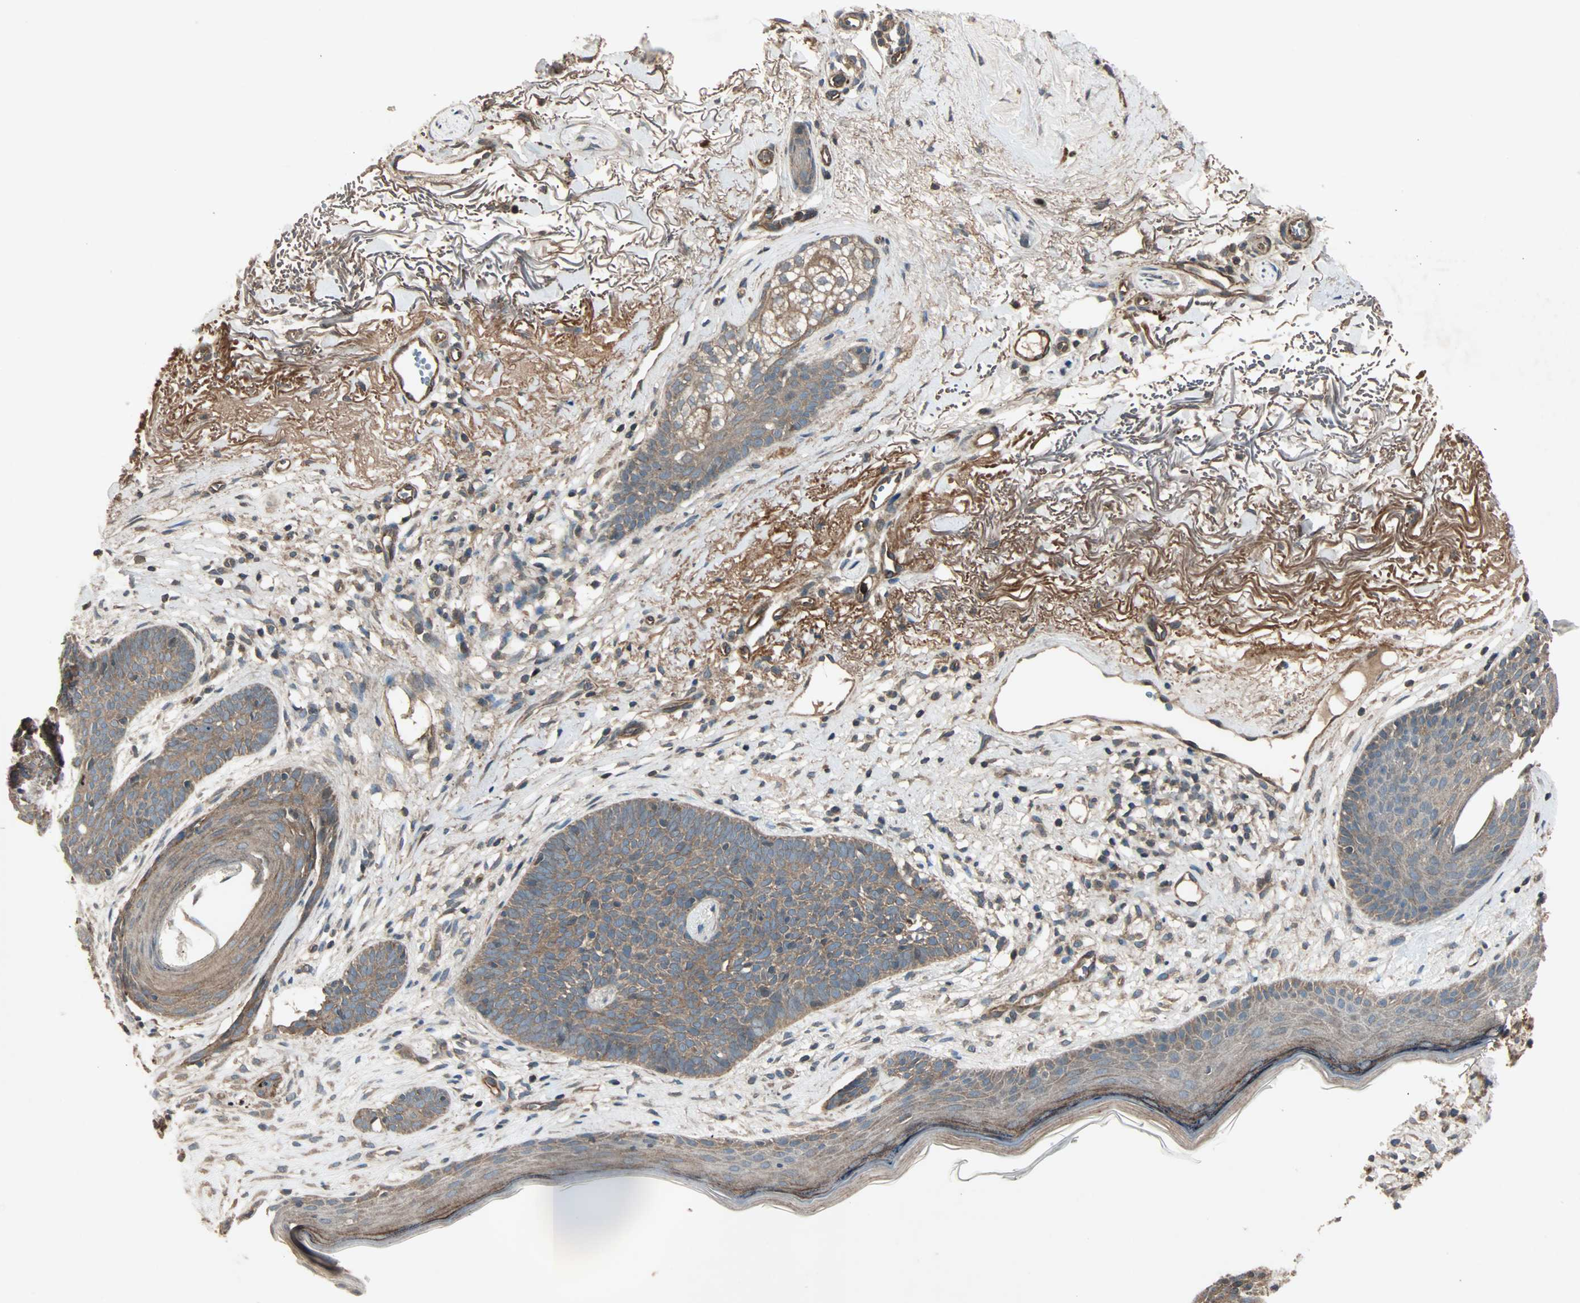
{"staining": {"intensity": "moderate", "quantity": ">75%", "location": "cytoplasmic/membranous"}, "tissue": "skin cancer", "cell_type": "Tumor cells", "image_type": "cancer", "snomed": [{"axis": "morphology", "description": "Normal tissue, NOS"}, {"axis": "morphology", "description": "Basal cell carcinoma"}, {"axis": "topography", "description": "Skin"}], "caption": "A micrograph of human skin cancer stained for a protein demonstrates moderate cytoplasmic/membranous brown staining in tumor cells. Ihc stains the protein of interest in brown and the nuclei are stained blue.", "gene": "GCK", "patient": {"sex": "female", "age": 70}}